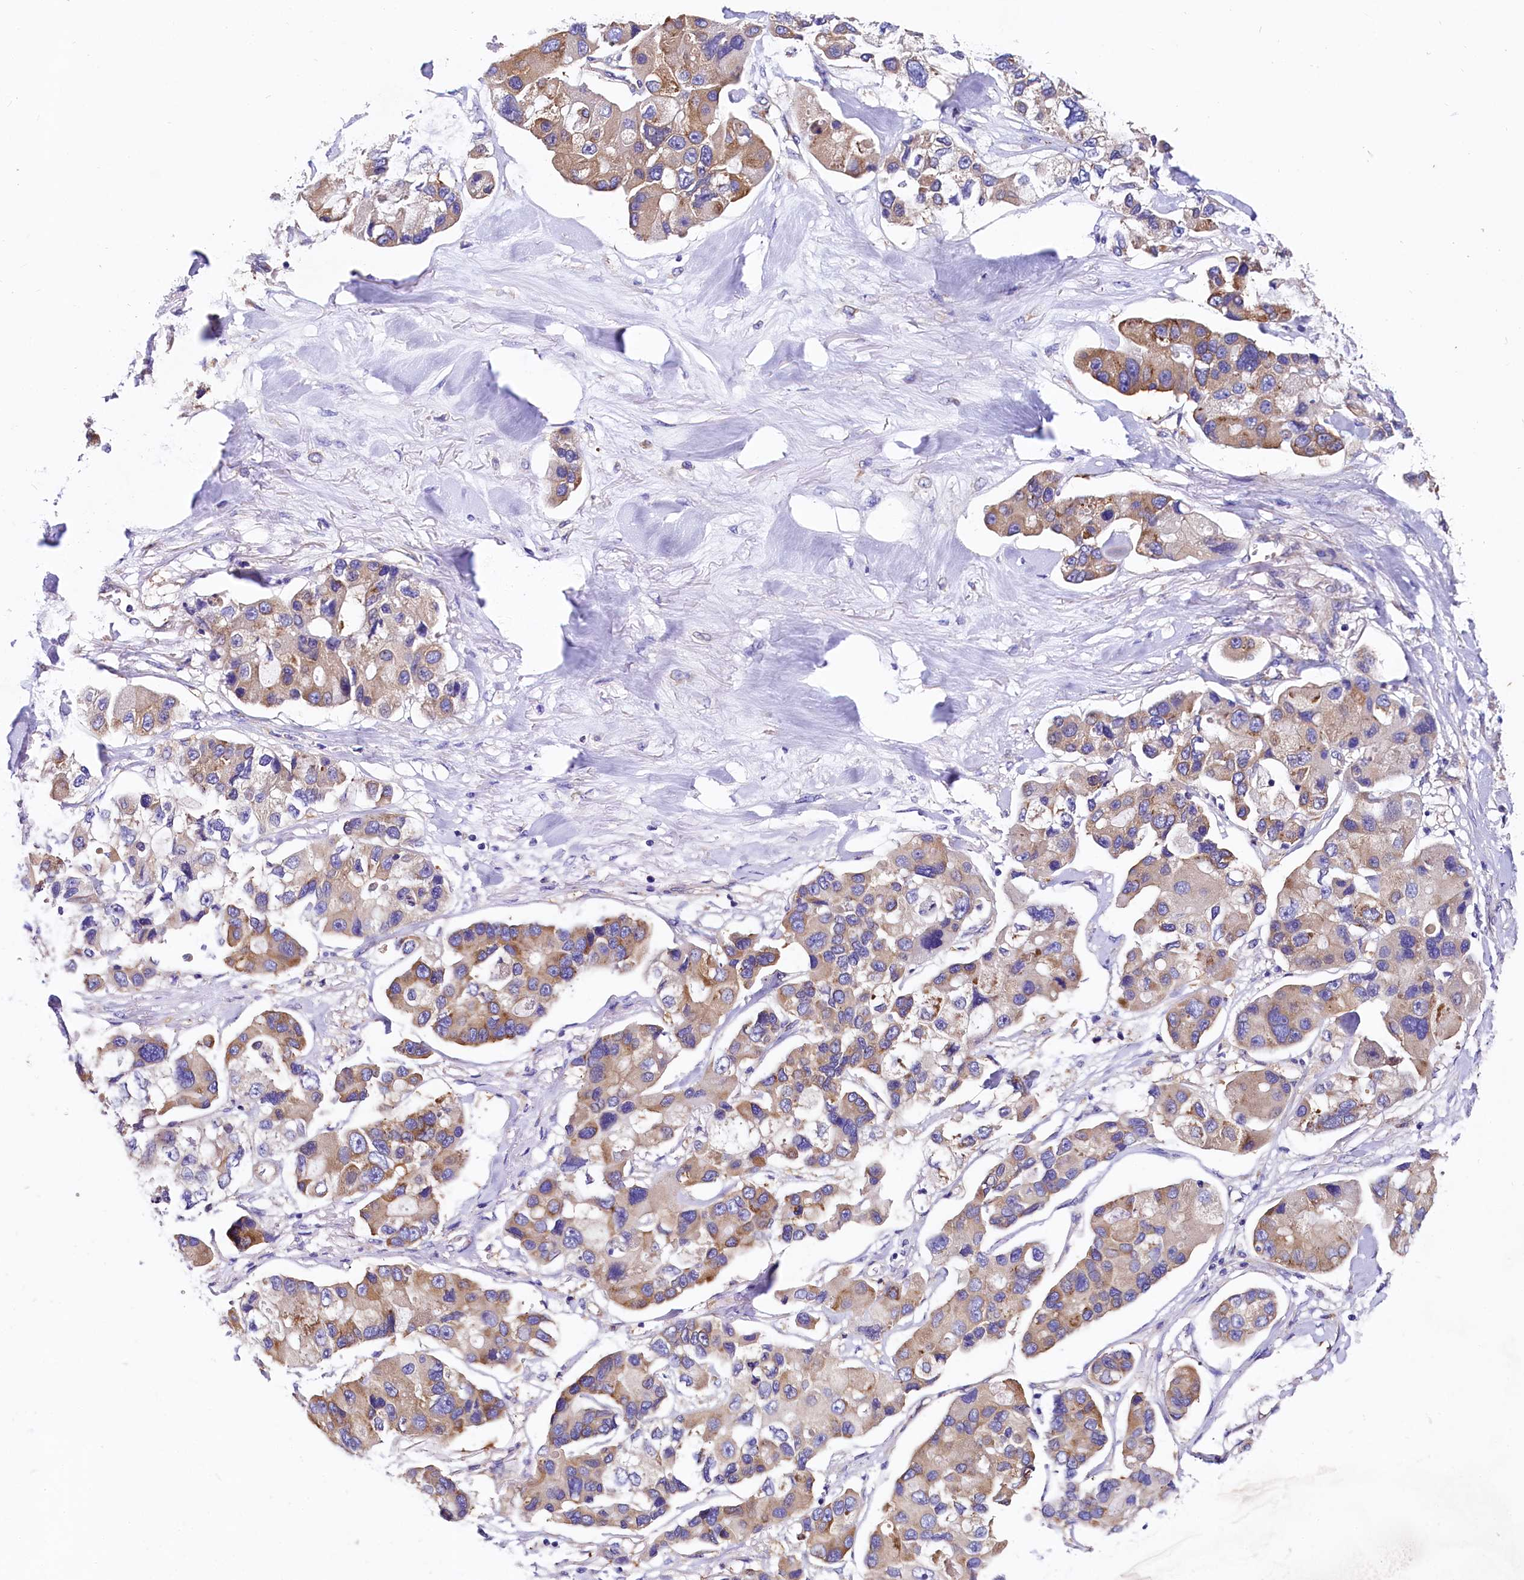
{"staining": {"intensity": "moderate", "quantity": ">75%", "location": "cytoplasmic/membranous"}, "tissue": "lung cancer", "cell_type": "Tumor cells", "image_type": "cancer", "snomed": [{"axis": "morphology", "description": "Adenocarcinoma, NOS"}, {"axis": "topography", "description": "Lung"}], "caption": "Approximately >75% of tumor cells in adenocarcinoma (lung) reveal moderate cytoplasmic/membranous protein positivity as visualized by brown immunohistochemical staining.", "gene": "QARS1", "patient": {"sex": "female", "age": 54}}